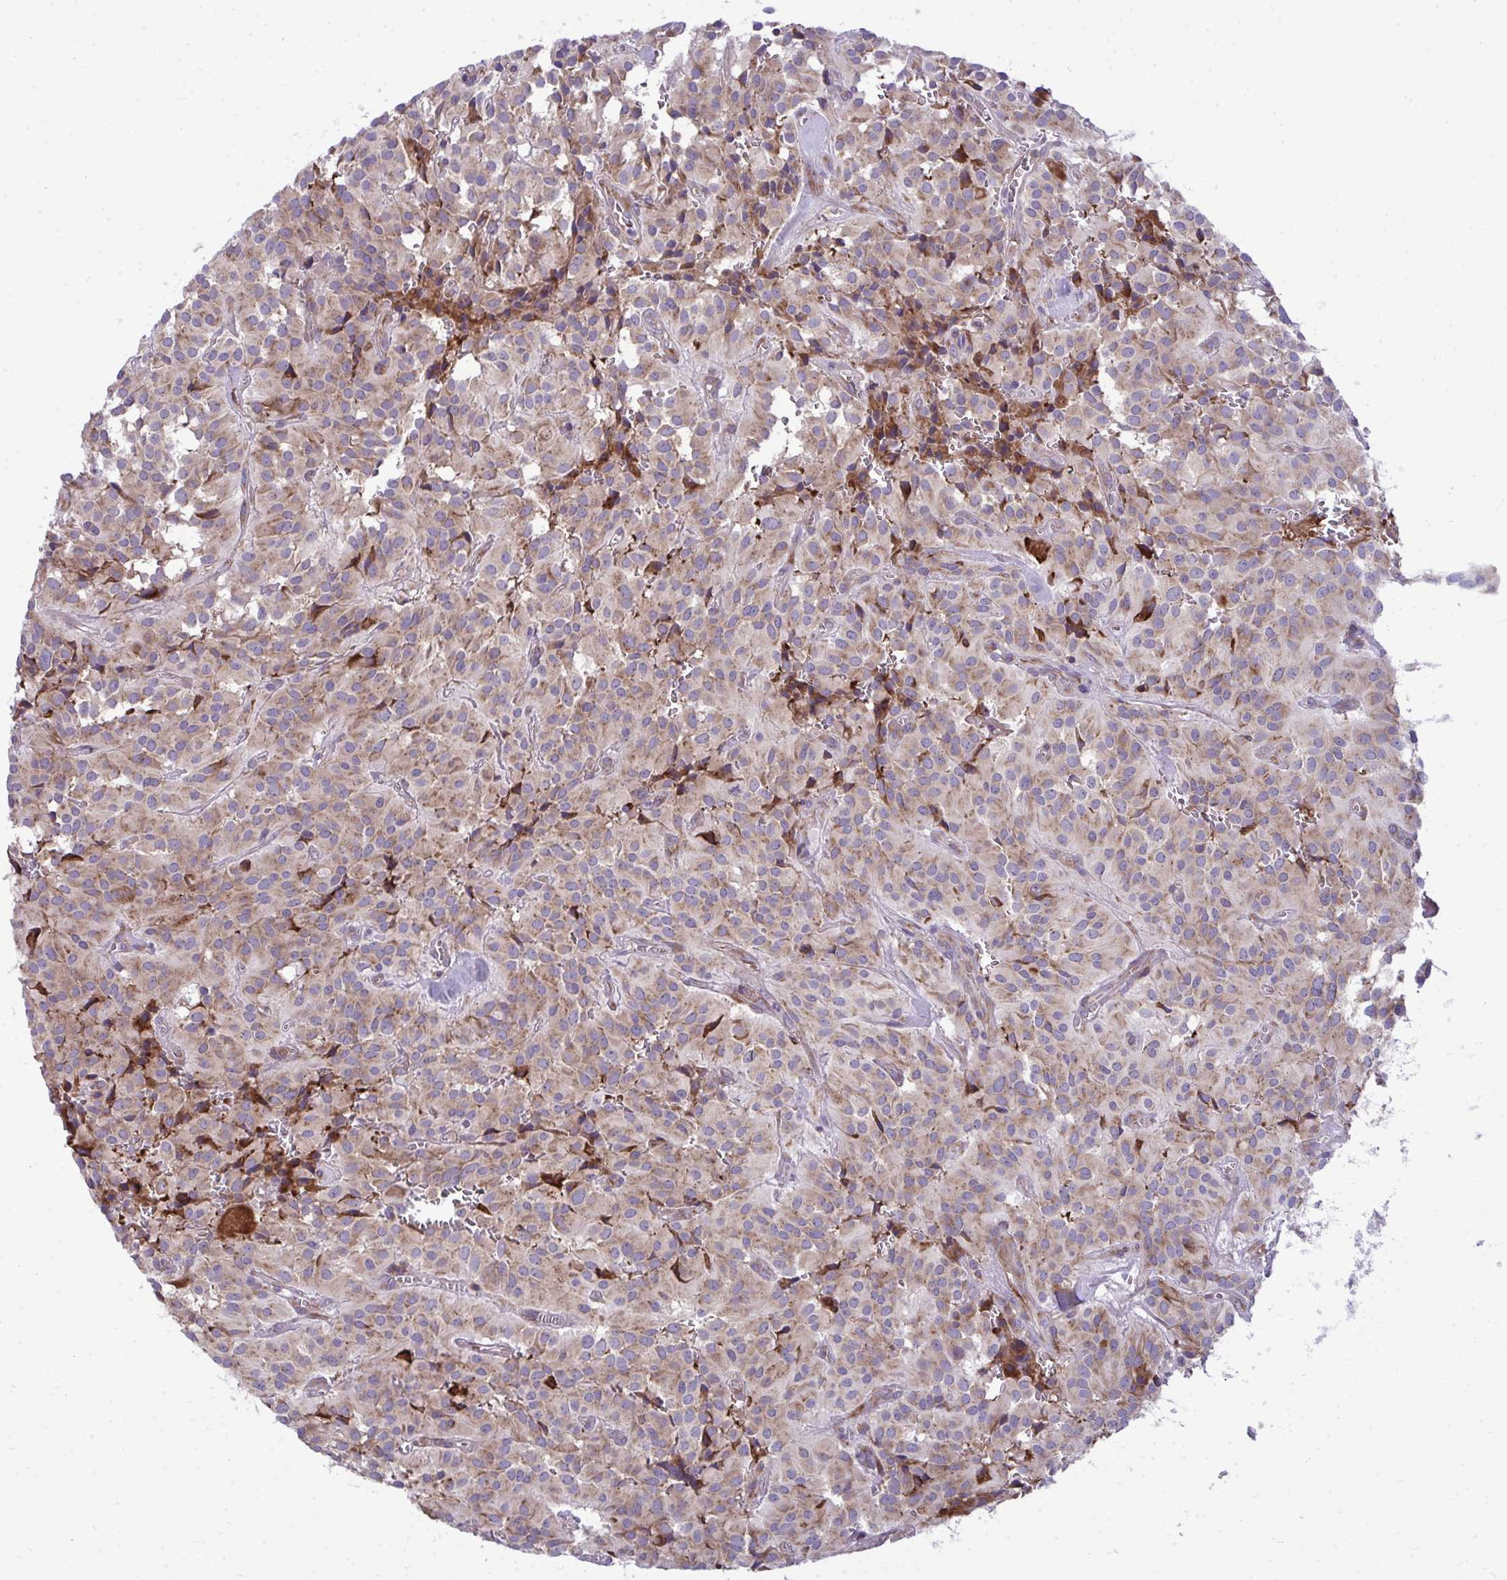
{"staining": {"intensity": "weak", "quantity": ">75%", "location": "cytoplasmic/membranous"}, "tissue": "glioma", "cell_type": "Tumor cells", "image_type": "cancer", "snomed": [{"axis": "morphology", "description": "Glioma, malignant, Low grade"}, {"axis": "topography", "description": "Brain"}], "caption": "Human glioma stained with a brown dye shows weak cytoplasmic/membranous positive expression in approximately >75% of tumor cells.", "gene": "GFPT2", "patient": {"sex": "male", "age": 42}}